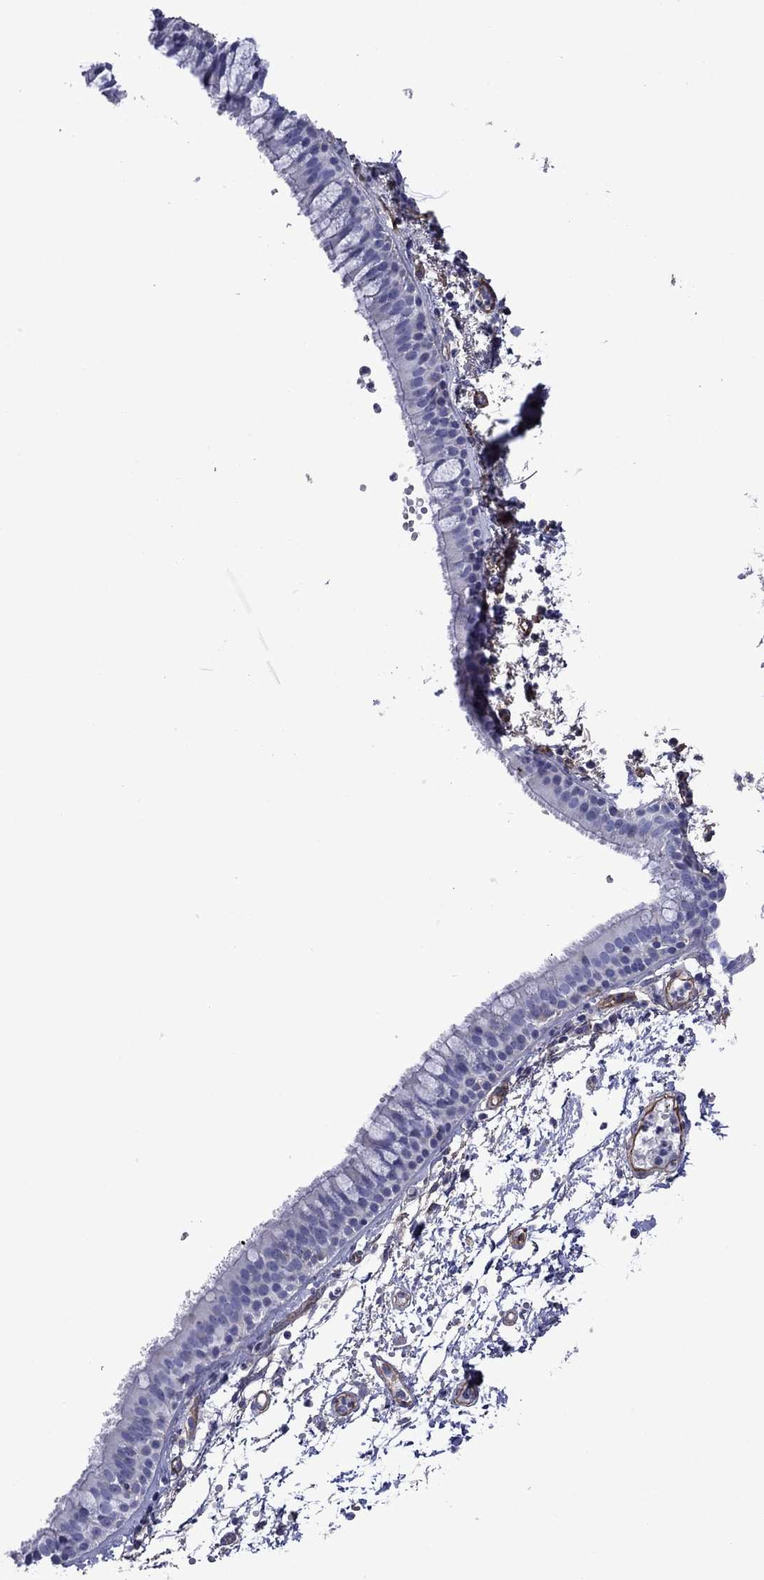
{"staining": {"intensity": "negative", "quantity": "none", "location": "none"}, "tissue": "bronchus", "cell_type": "Respiratory epithelial cells", "image_type": "normal", "snomed": [{"axis": "morphology", "description": "Normal tissue, NOS"}, {"axis": "topography", "description": "Cartilage tissue"}, {"axis": "topography", "description": "Bronchus"}], "caption": "Immunohistochemical staining of benign human bronchus exhibits no significant expression in respiratory epithelial cells.", "gene": "HSPG2", "patient": {"sex": "male", "age": 66}}